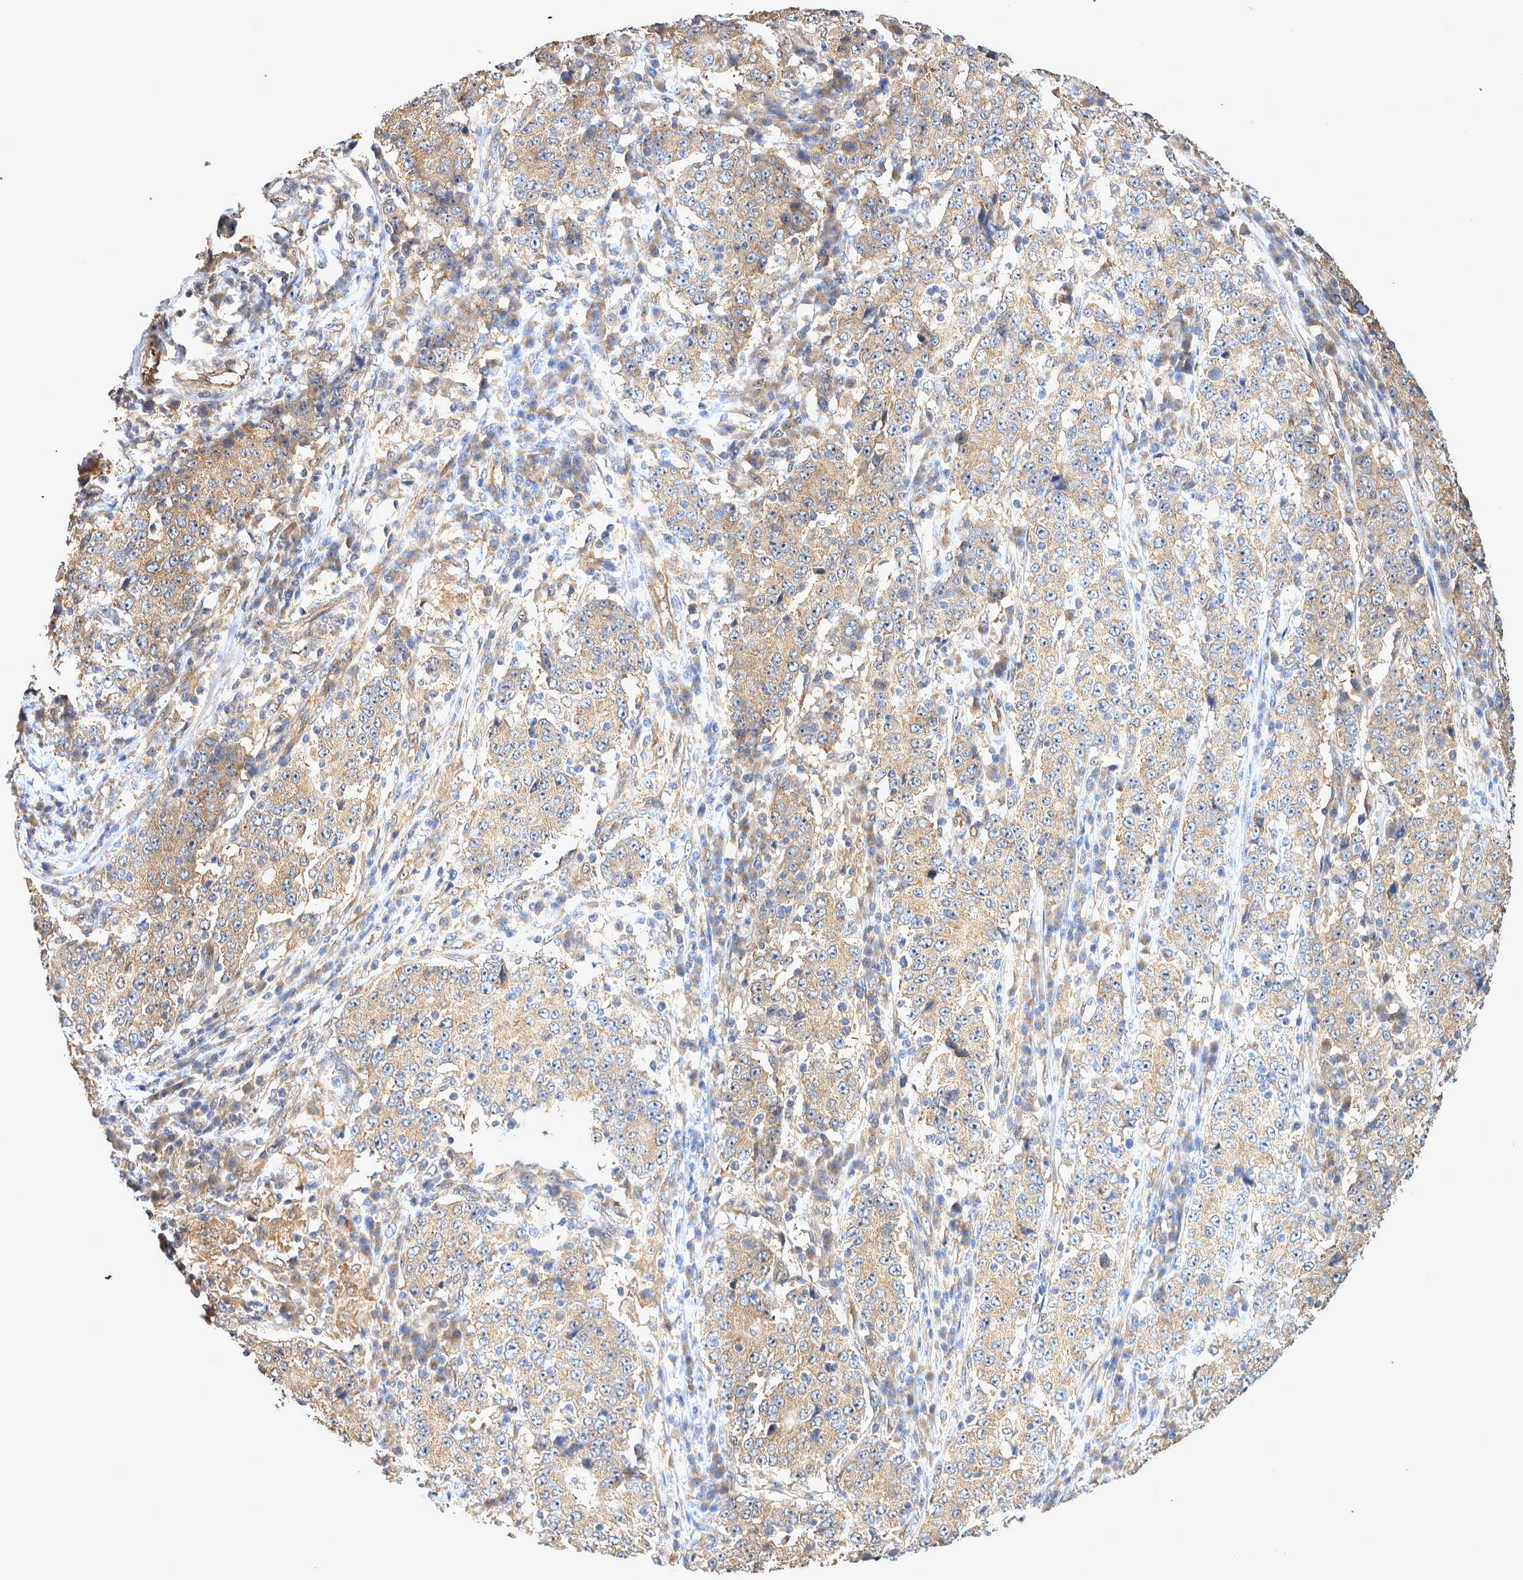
{"staining": {"intensity": "weak", "quantity": "25%-75%", "location": "cytoplasmic/membranous"}, "tissue": "stomach cancer", "cell_type": "Tumor cells", "image_type": "cancer", "snomed": [{"axis": "morphology", "description": "Adenocarcinoma, NOS"}, {"axis": "topography", "description": "Stomach"}], "caption": "The histopathology image exhibits immunohistochemical staining of adenocarcinoma (stomach). There is weak cytoplasmic/membranous expression is identified in about 25%-75% of tumor cells.", "gene": "ATXN2", "patient": {"sex": "male", "age": 59}}